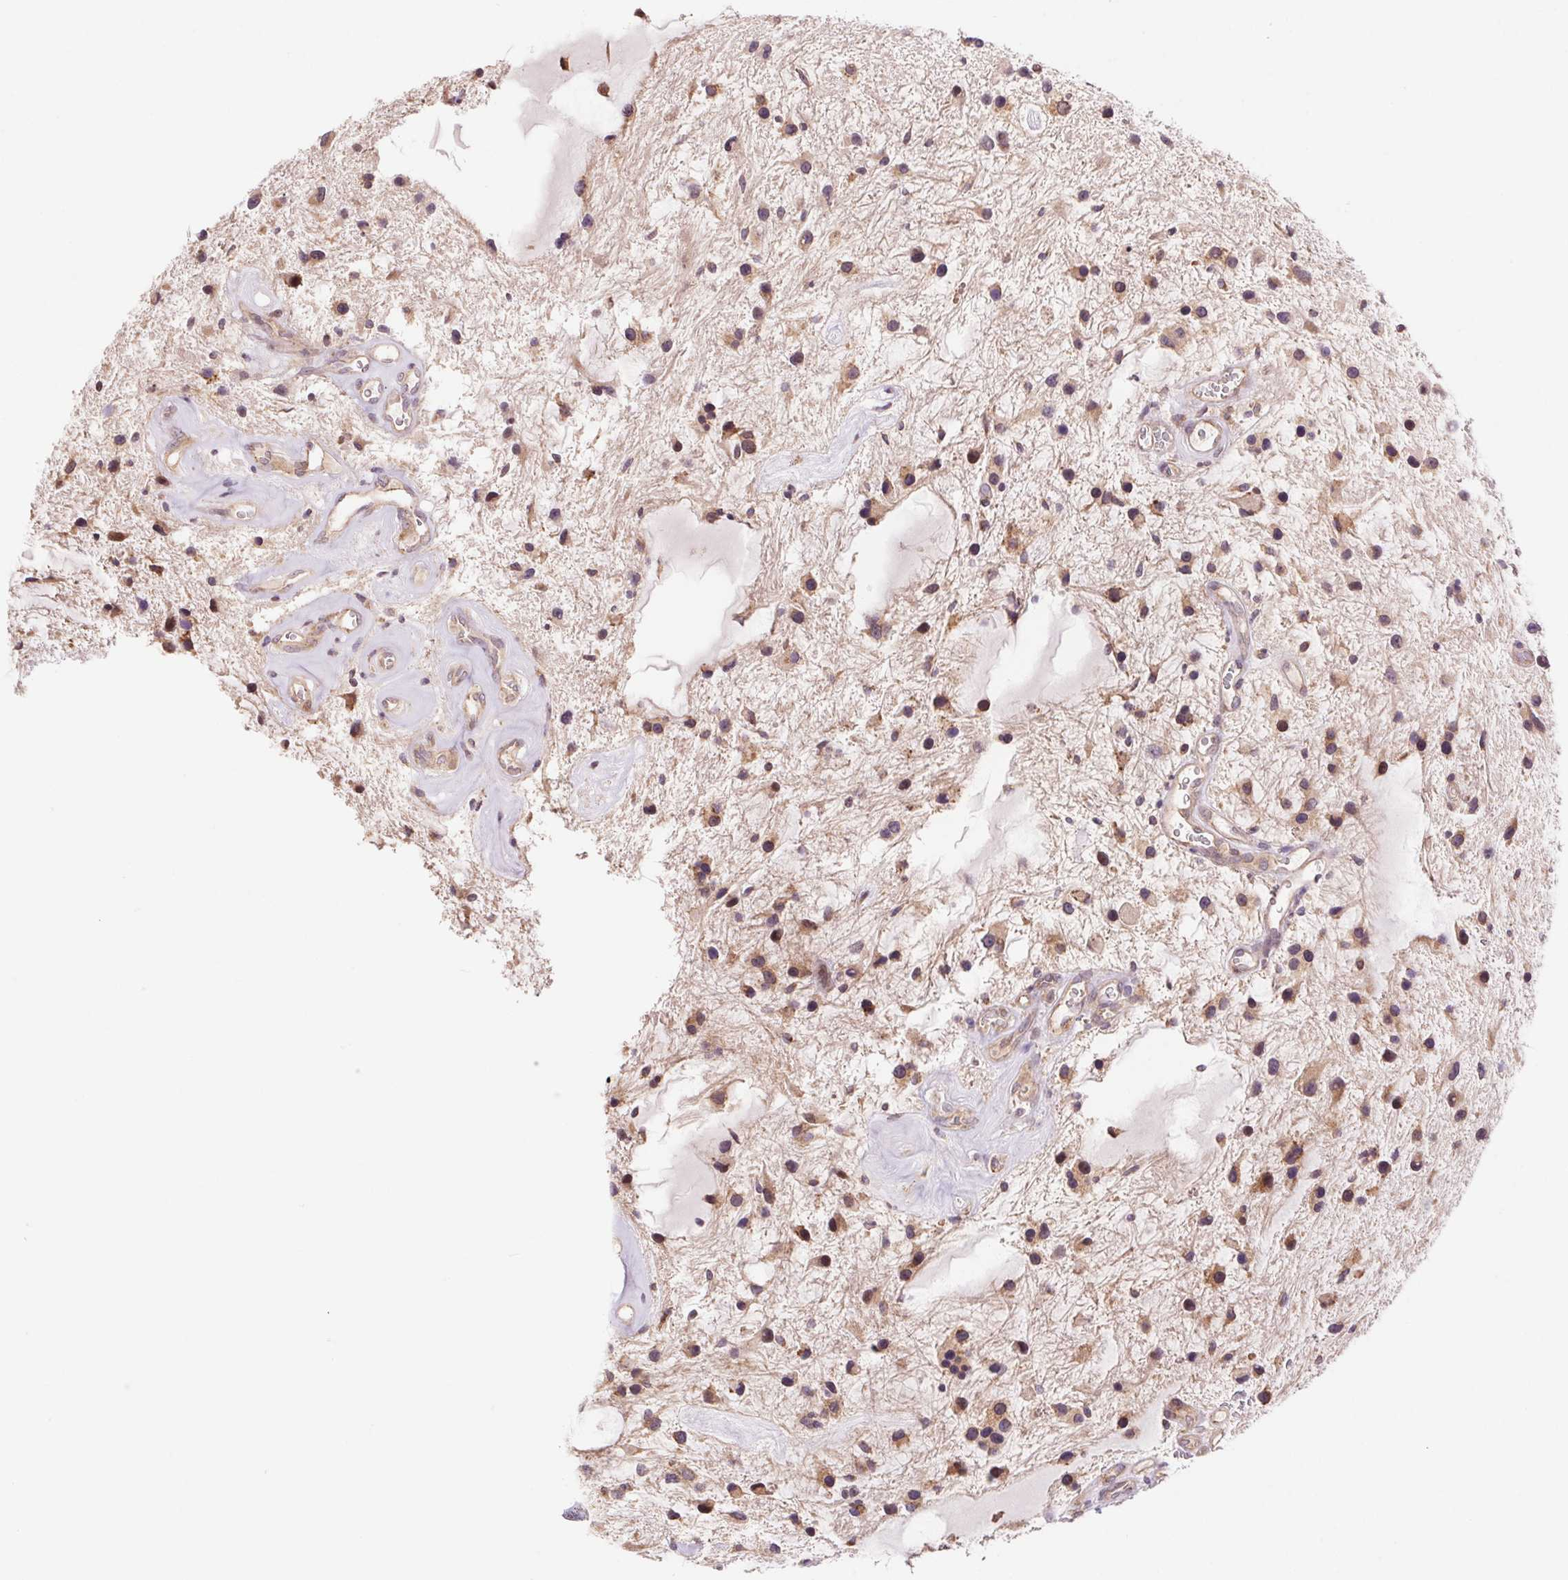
{"staining": {"intensity": "moderate", "quantity": ">75%", "location": "cytoplasmic/membranous,nuclear"}, "tissue": "glioma", "cell_type": "Tumor cells", "image_type": "cancer", "snomed": [{"axis": "morphology", "description": "Glioma, malignant, Low grade"}, {"axis": "topography", "description": "Cerebellum"}], "caption": "Moderate cytoplasmic/membranous and nuclear expression for a protein is appreciated in about >75% of tumor cells of glioma using immunohistochemistry.", "gene": "KLHL20", "patient": {"sex": "female", "age": 14}}